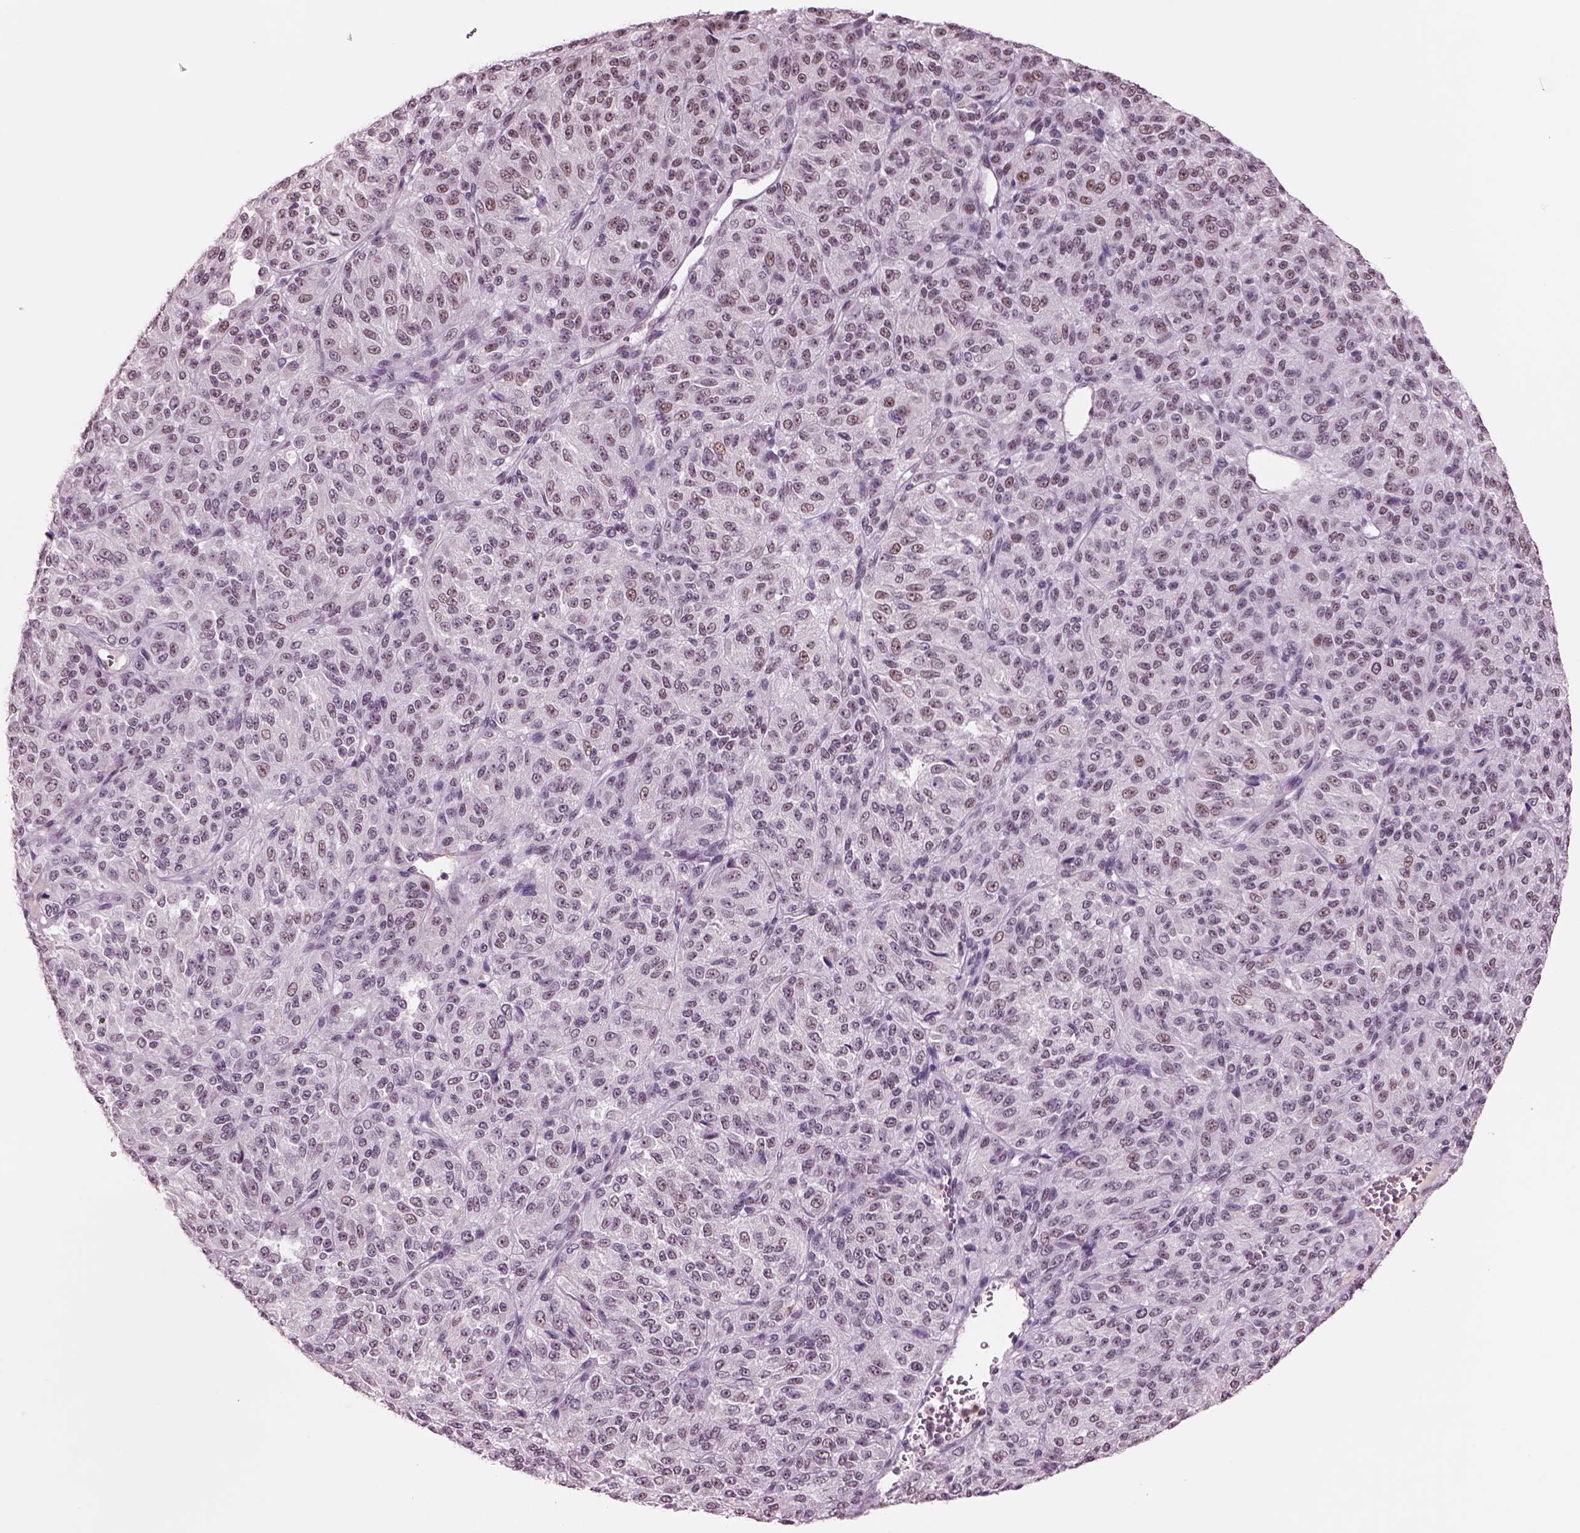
{"staining": {"intensity": "negative", "quantity": "none", "location": "none"}, "tissue": "melanoma", "cell_type": "Tumor cells", "image_type": "cancer", "snomed": [{"axis": "morphology", "description": "Malignant melanoma, Metastatic site"}, {"axis": "topography", "description": "Brain"}], "caption": "A micrograph of malignant melanoma (metastatic site) stained for a protein exhibits no brown staining in tumor cells.", "gene": "SEPHS1", "patient": {"sex": "female", "age": 56}}